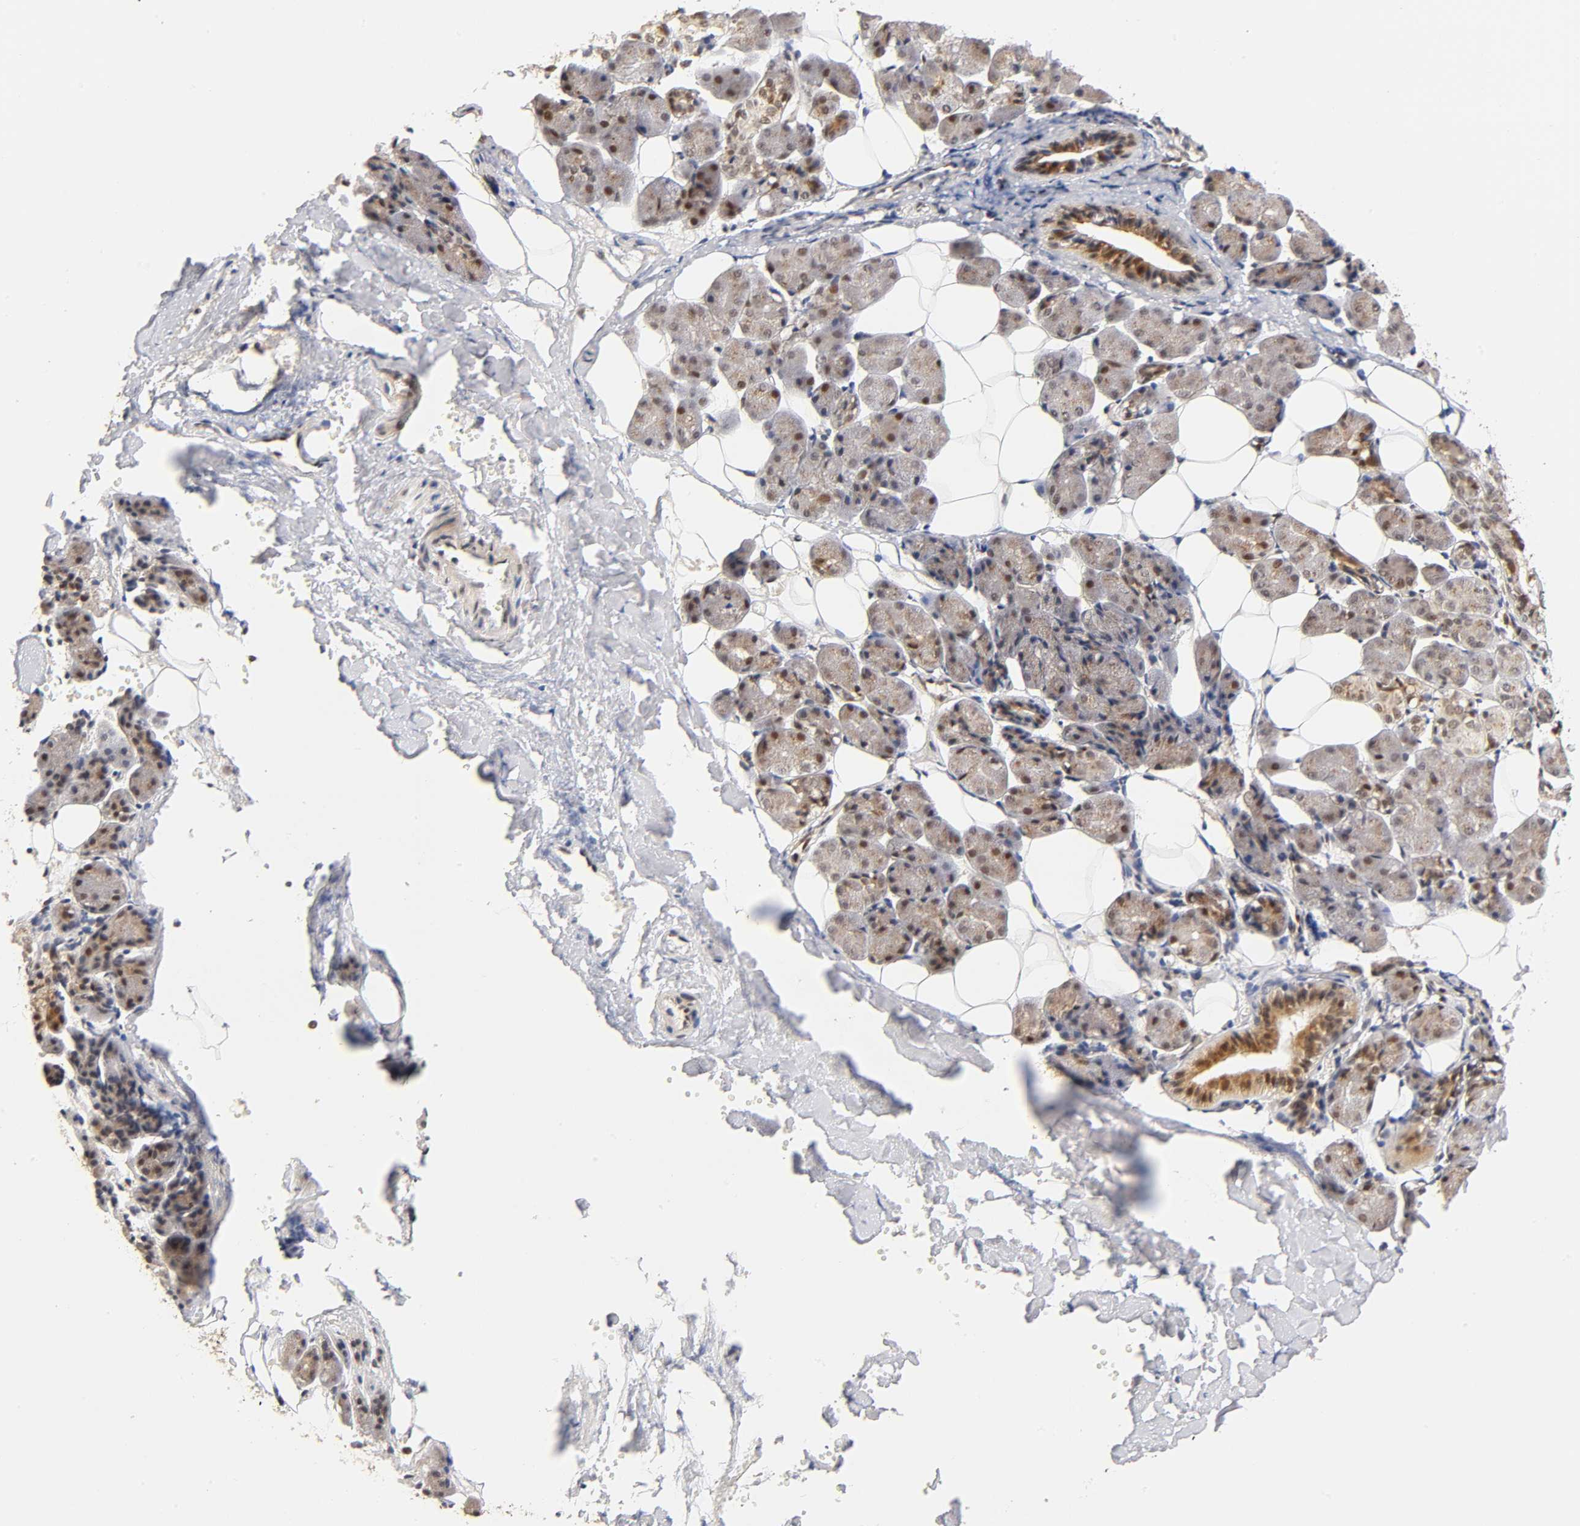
{"staining": {"intensity": "moderate", "quantity": ">75%", "location": "cytoplasmic/membranous,nuclear"}, "tissue": "salivary gland", "cell_type": "Glandular cells", "image_type": "normal", "snomed": [{"axis": "morphology", "description": "Normal tissue, NOS"}, {"axis": "morphology", "description": "Adenoma, NOS"}, {"axis": "topography", "description": "Salivary gland"}], "caption": "IHC image of unremarkable human salivary gland stained for a protein (brown), which demonstrates medium levels of moderate cytoplasmic/membranous,nuclear positivity in about >75% of glandular cells.", "gene": "TAF10", "patient": {"sex": "female", "age": 32}}